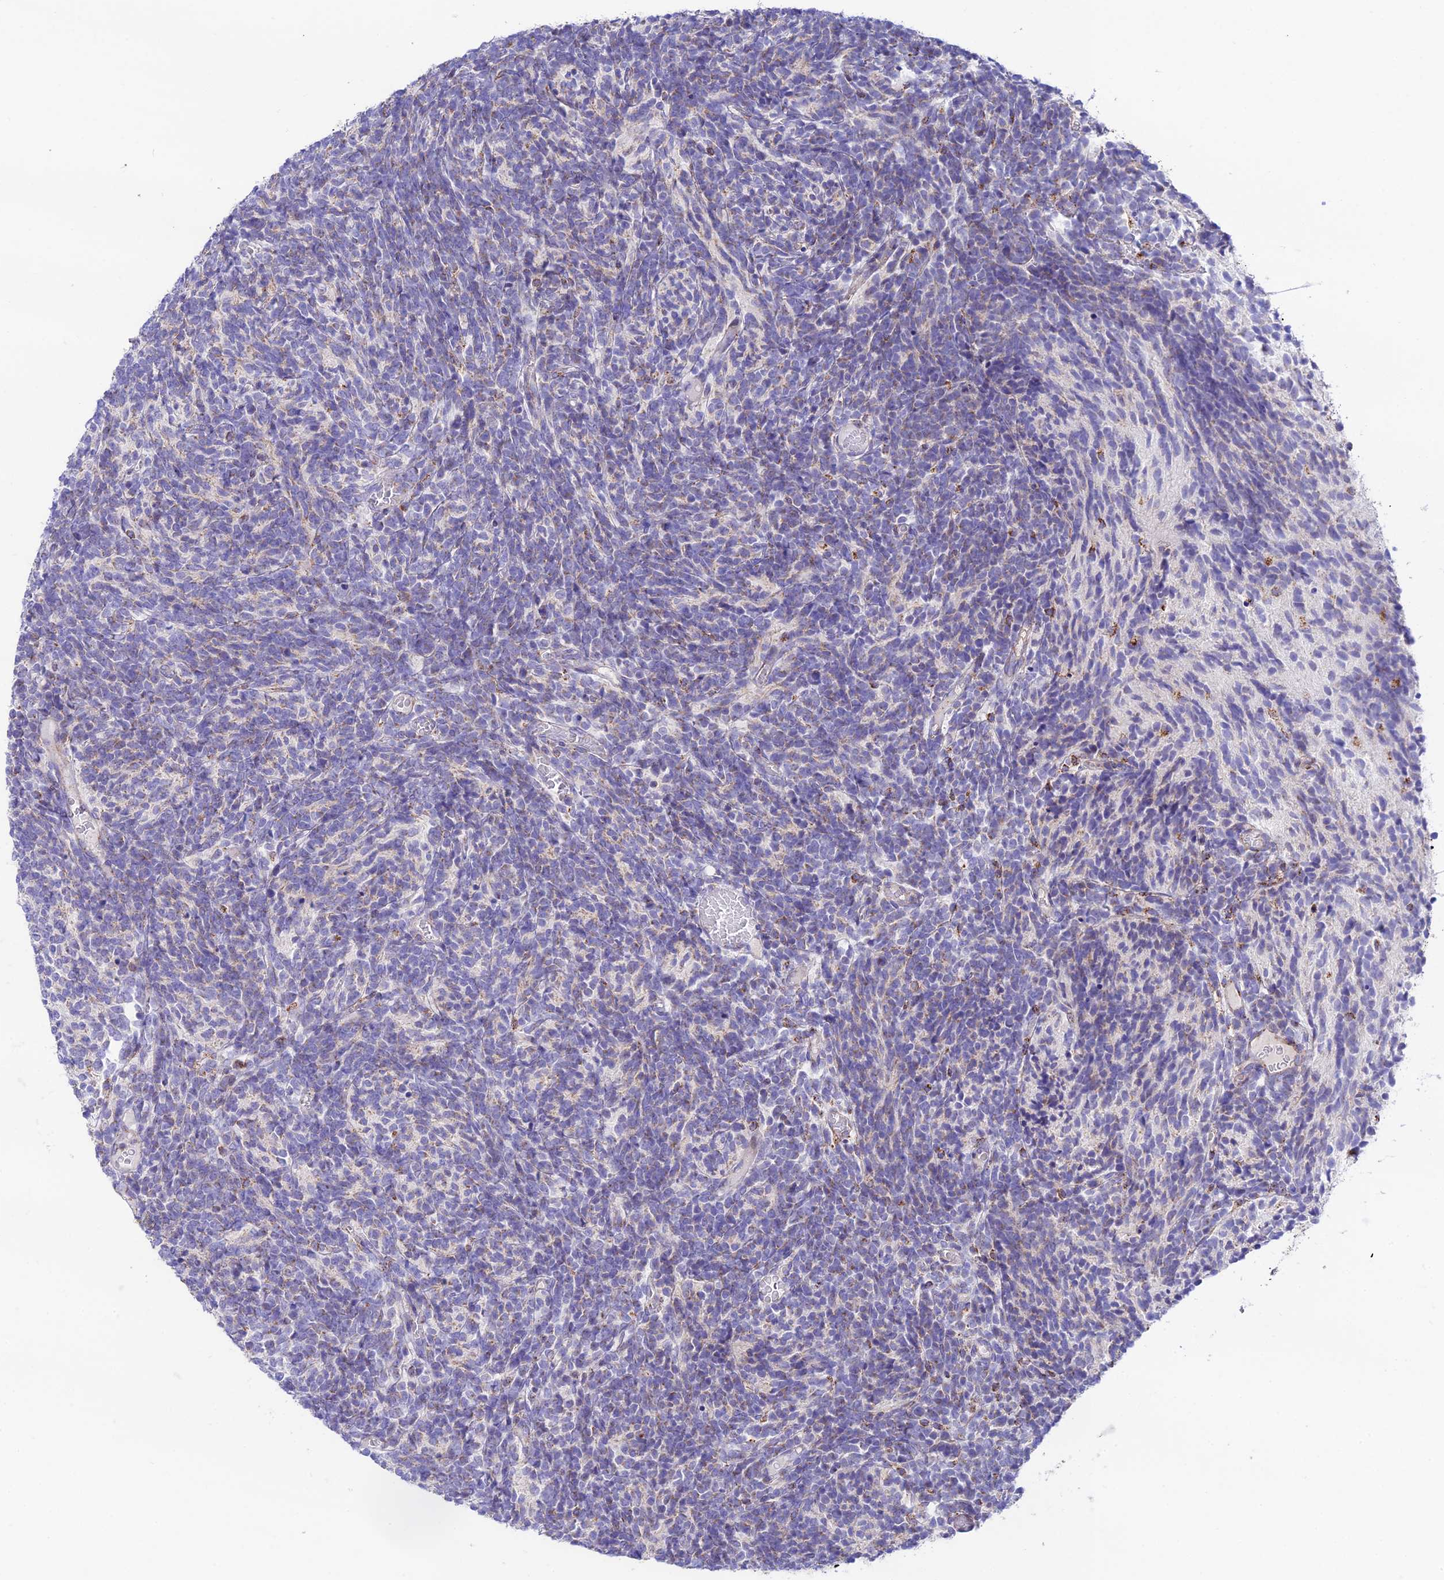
{"staining": {"intensity": "negative", "quantity": "none", "location": "none"}, "tissue": "glioma", "cell_type": "Tumor cells", "image_type": "cancer", "snomed": [{"axis": "morphology", "description": "Glioma, malignant, Low grade"}, {"axis": "topography", "description": "Brain"}], "caption": "Tumor cells are negative for brown protein staining in glioma.", "gene": "HSDL2", "patient": {"sex": "female", "age": 1}}